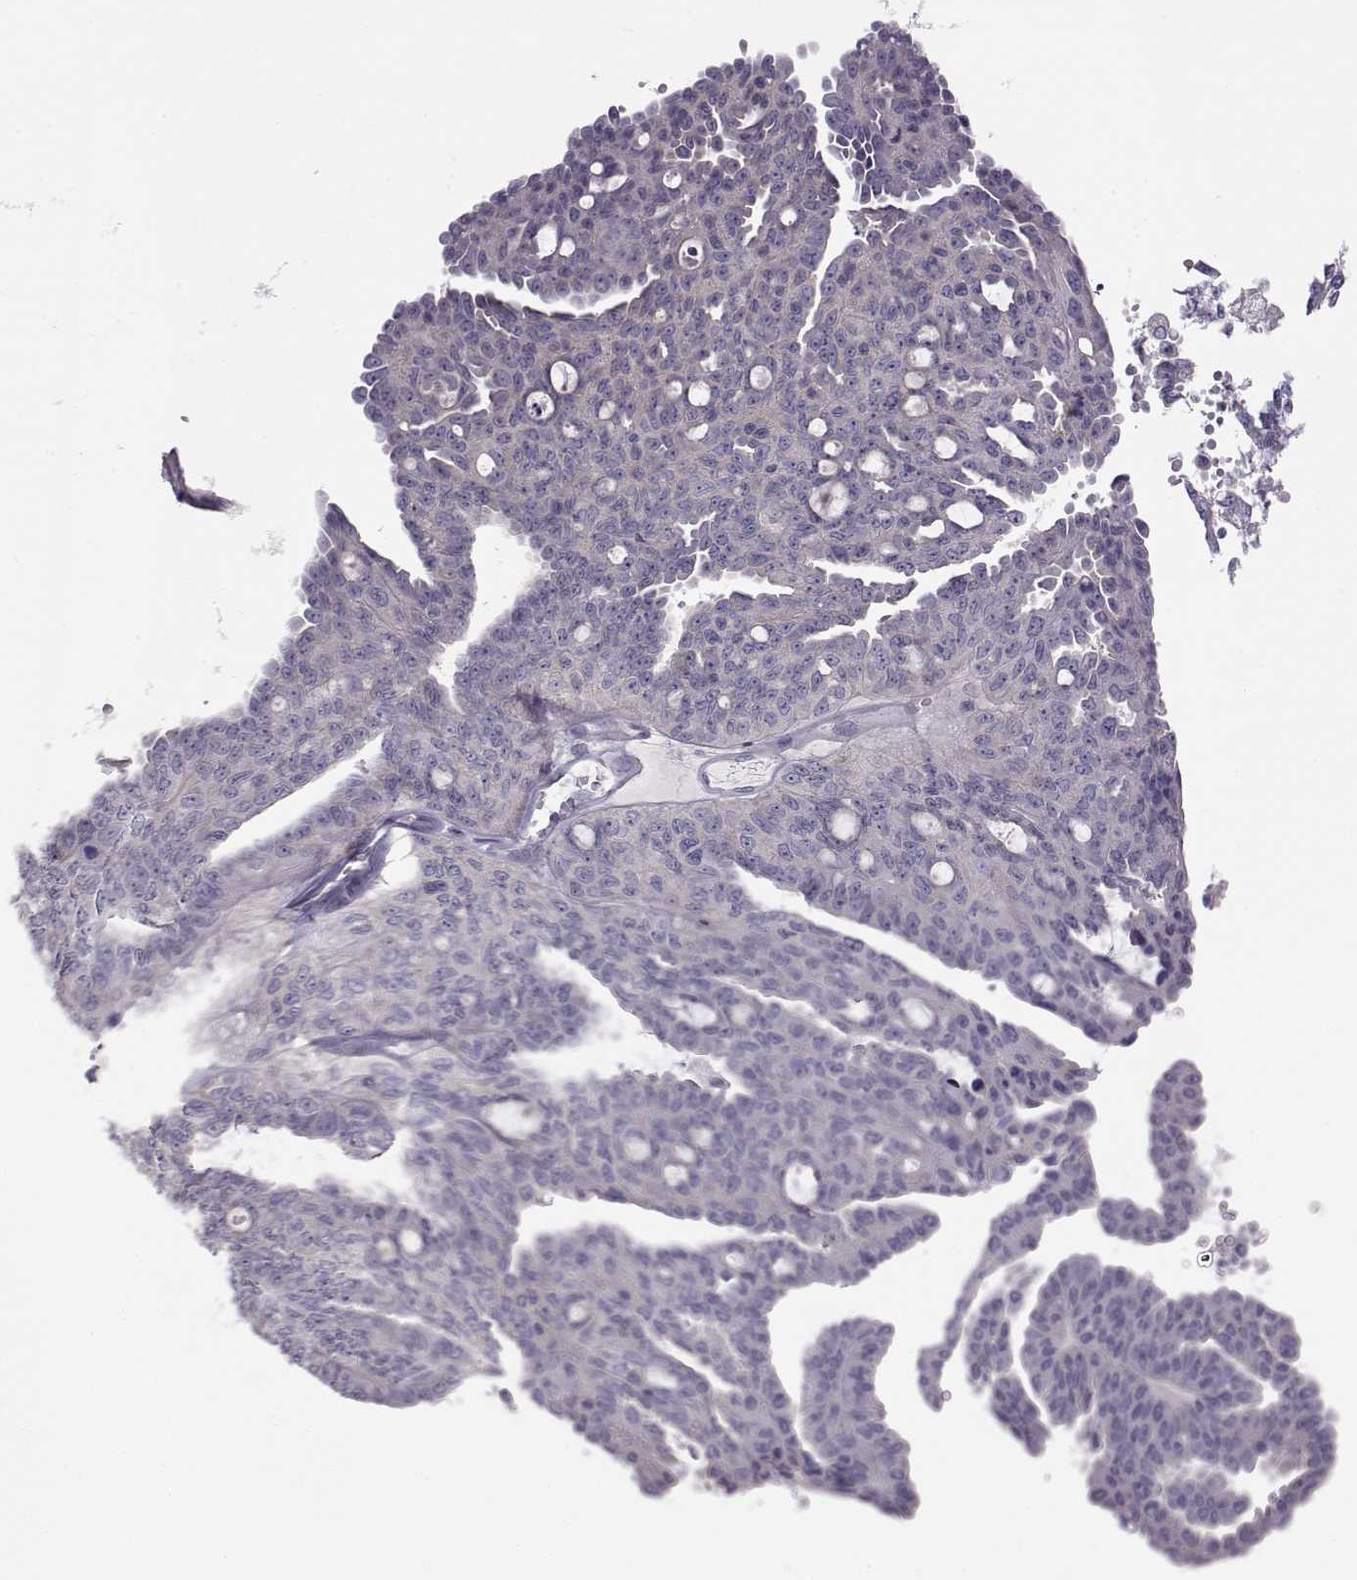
{"staining": {"intensity": "negative", "quantity": "none", "location": "none"}, "tissue": "ovarian cancer", "cell_type": "Tumor cells", "image_type": "cancer", "snomed": [{"axis": "morphology", "description": "Cystadenocarcinoma, serous, NOS"}, {"axis": "topography", "description": "Ovary"}], "caption": "Immunohistochemistry photomicrograph of human ovarian cancer stained for a protein (brown), which displays no expression in tumor cells.", "gene": "GRK1", "patient": {"sex": "female", "age": 71}}